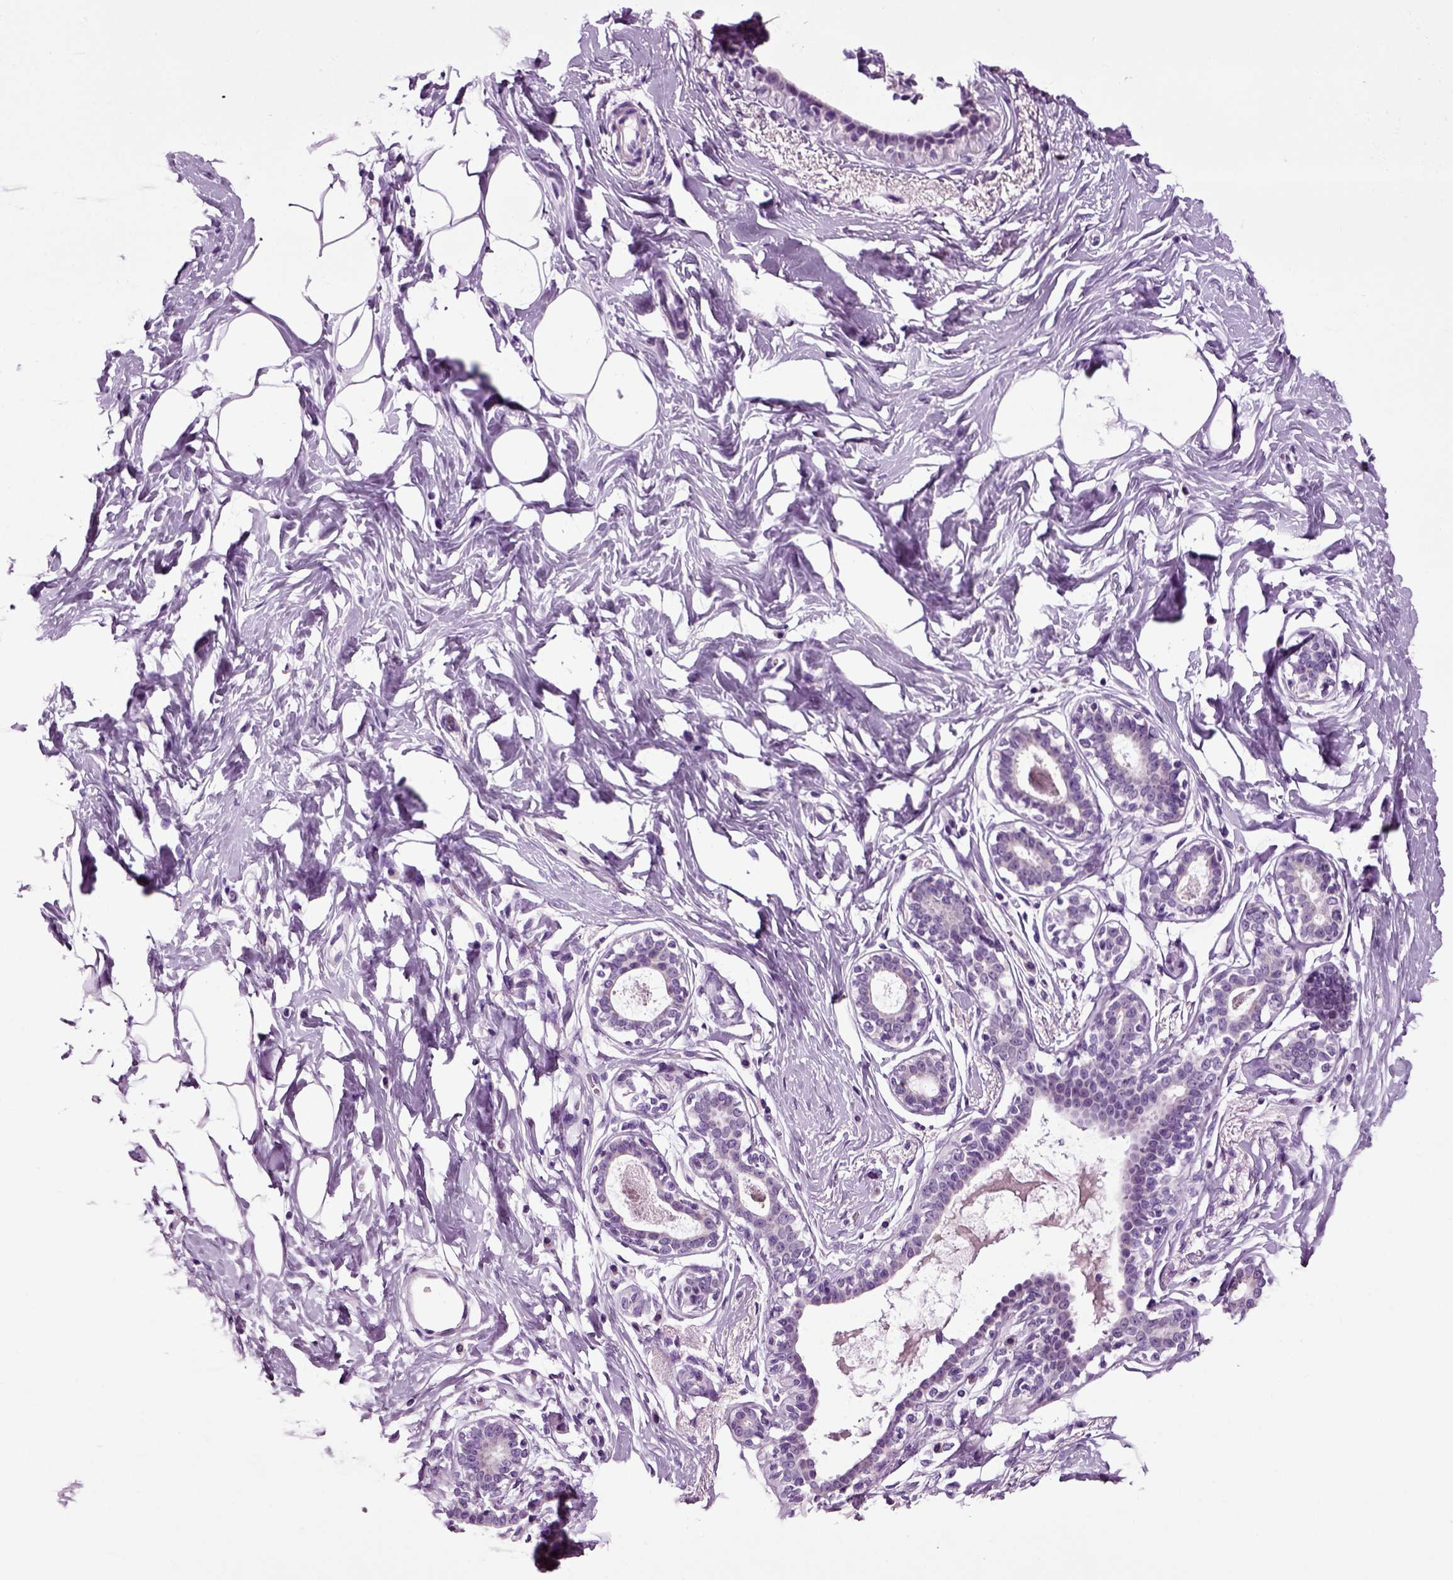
{"staining": {"intensity": "negative", "quantity": "none", "location": "none"}, "tissue": "breast", "cell_type": "Adipocytes", "image_type": "normal", "snomed": [{"axis": "morphology", "description": "Normal tissue, NOS"}, {"axis": "morphology", "description": "Lobular carcinoma, in situ"}, {"axis": "topography", "description": "Breast"}], "caption": "IHC of benign breast shows no expression in adipocytes.", "gene": "DNAH10", "patient": {"sex": "female", "age": 35}}